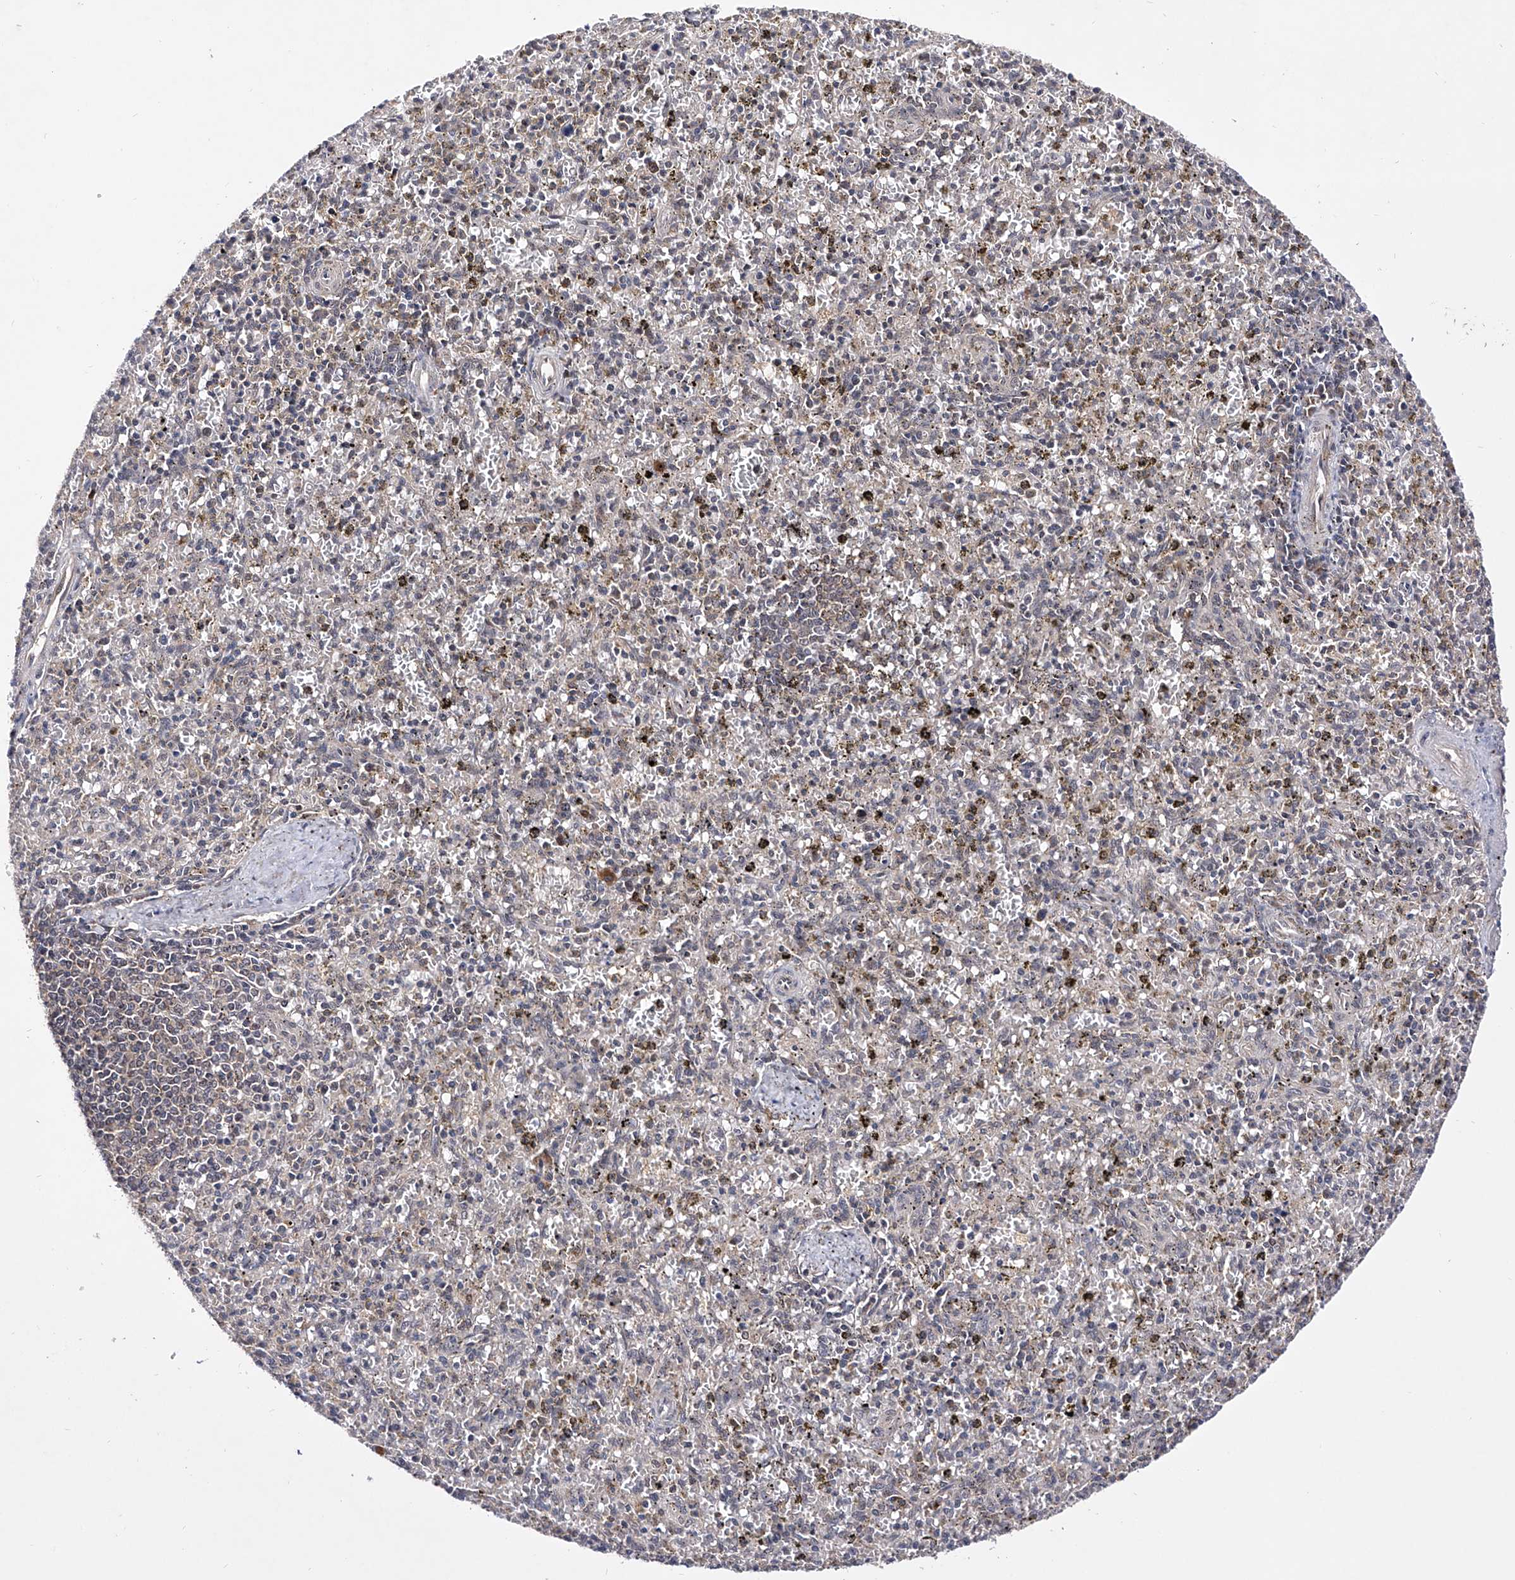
{"staining": {"intensity": "negative", "quantity": "none", "location": "none"}, "tissue": "spleen", "cell_type": "Cells in red pulp", "image_type": "normal", "snomed": [{"axis": "morphology", "description": "Normal tissue, NOS"}, {"axis": "topography", "description": "Spleen"}], "caption": "High power microscopy histopathology image of an immunohistochemistry (IHC) micrograph of normal spleen, revealing no significant staining in cells in red pulp. The staining is performed using DAB (3,3'-diaminobenzidine) brown chromogen with nuclei counter-stained in using hematoxylin.", "gene": "USP45", "patient": {"sex": "male", "age": 72}}